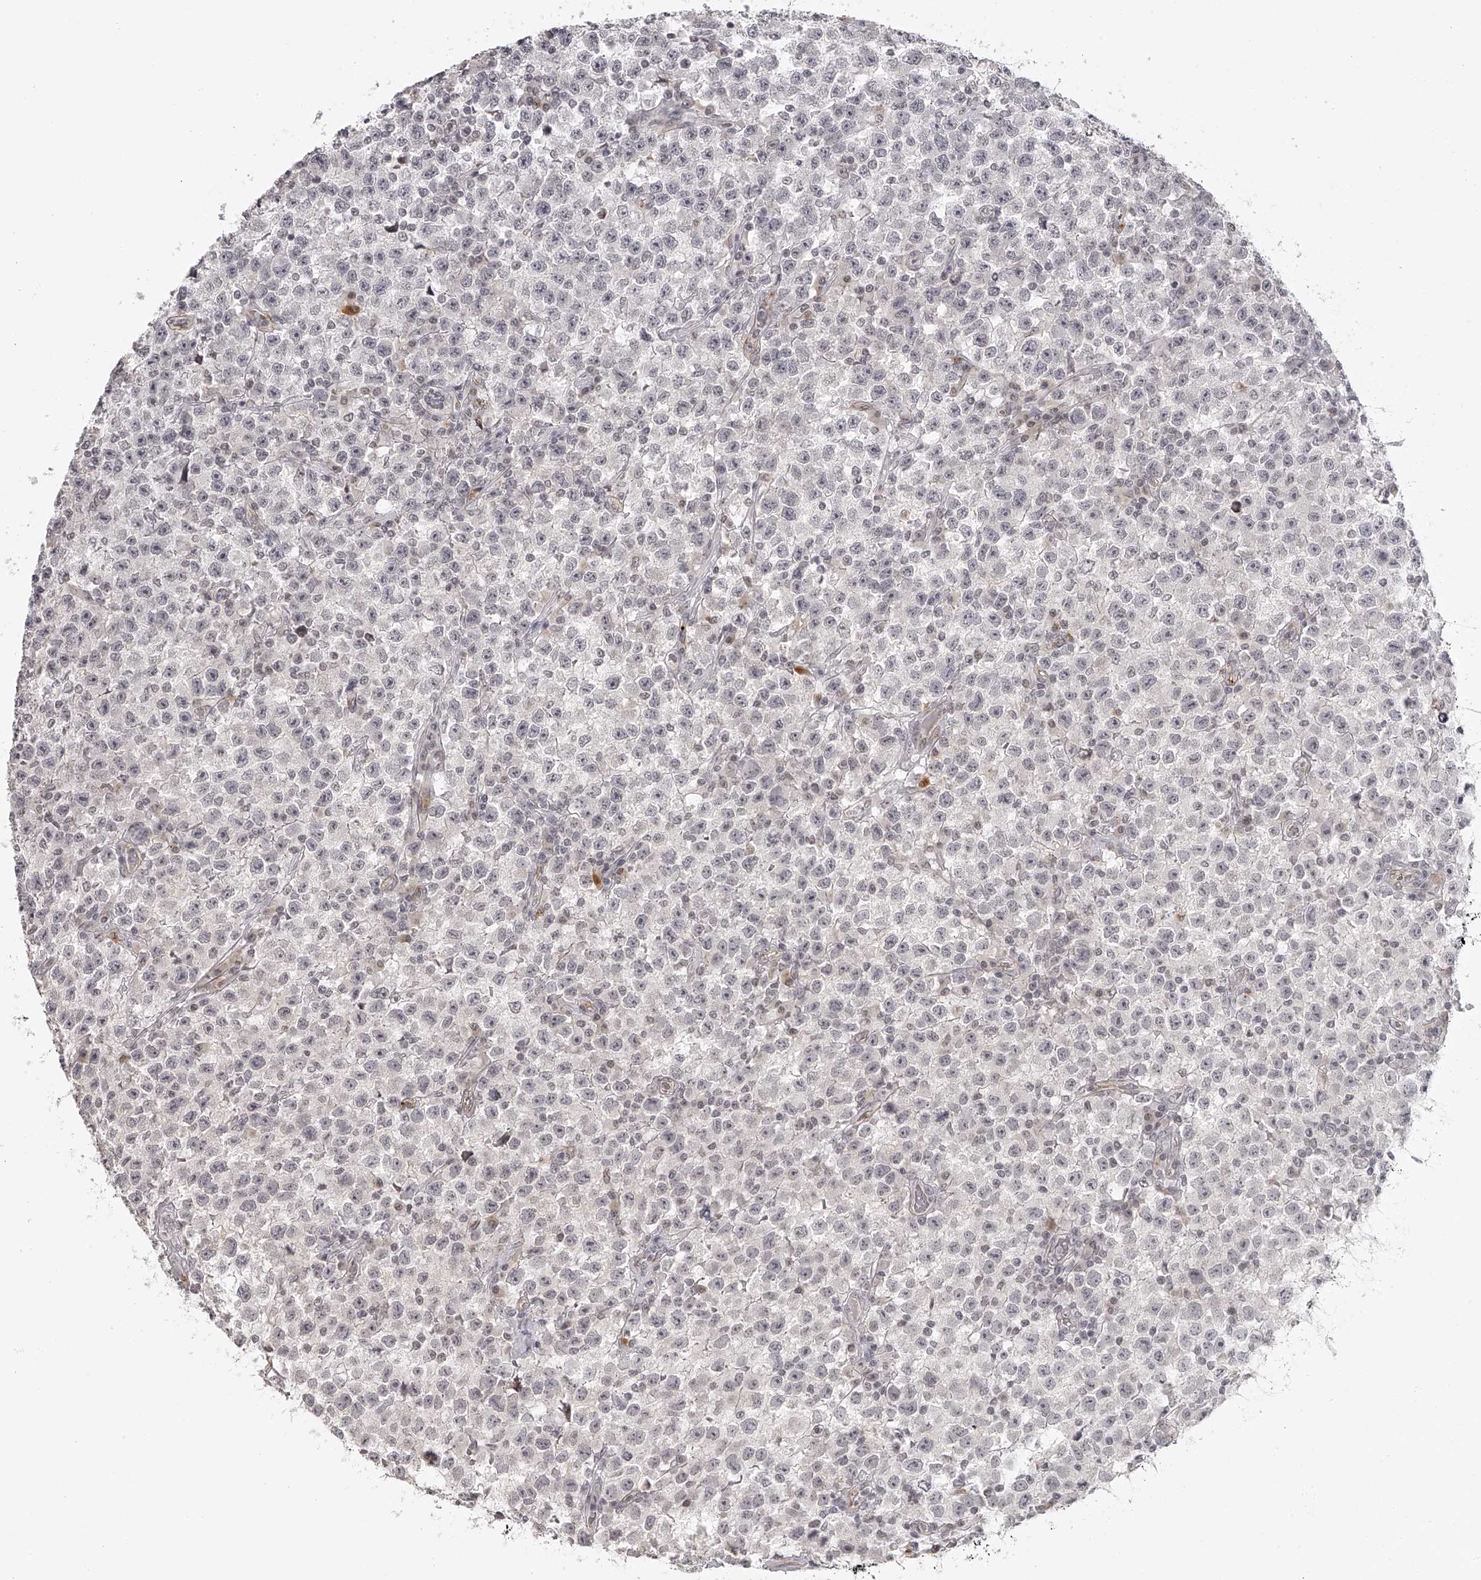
{"staining": {"intensity": "negative", "quantity": "none", "location": "none"}, "tissue": "testis cancer", "cell_type": "Tumor cells", "image_type": "cancer", "snomed": [{"axis": "morphology", "description": "Seminoma, NOS"}, {"axis": "topography", "description": "Testis"}], "caption": "There is no significant expression in tumor cells of seminoma (testis).", "gene": "RNF220", "patient": {"sex": "male", "age": 22}}